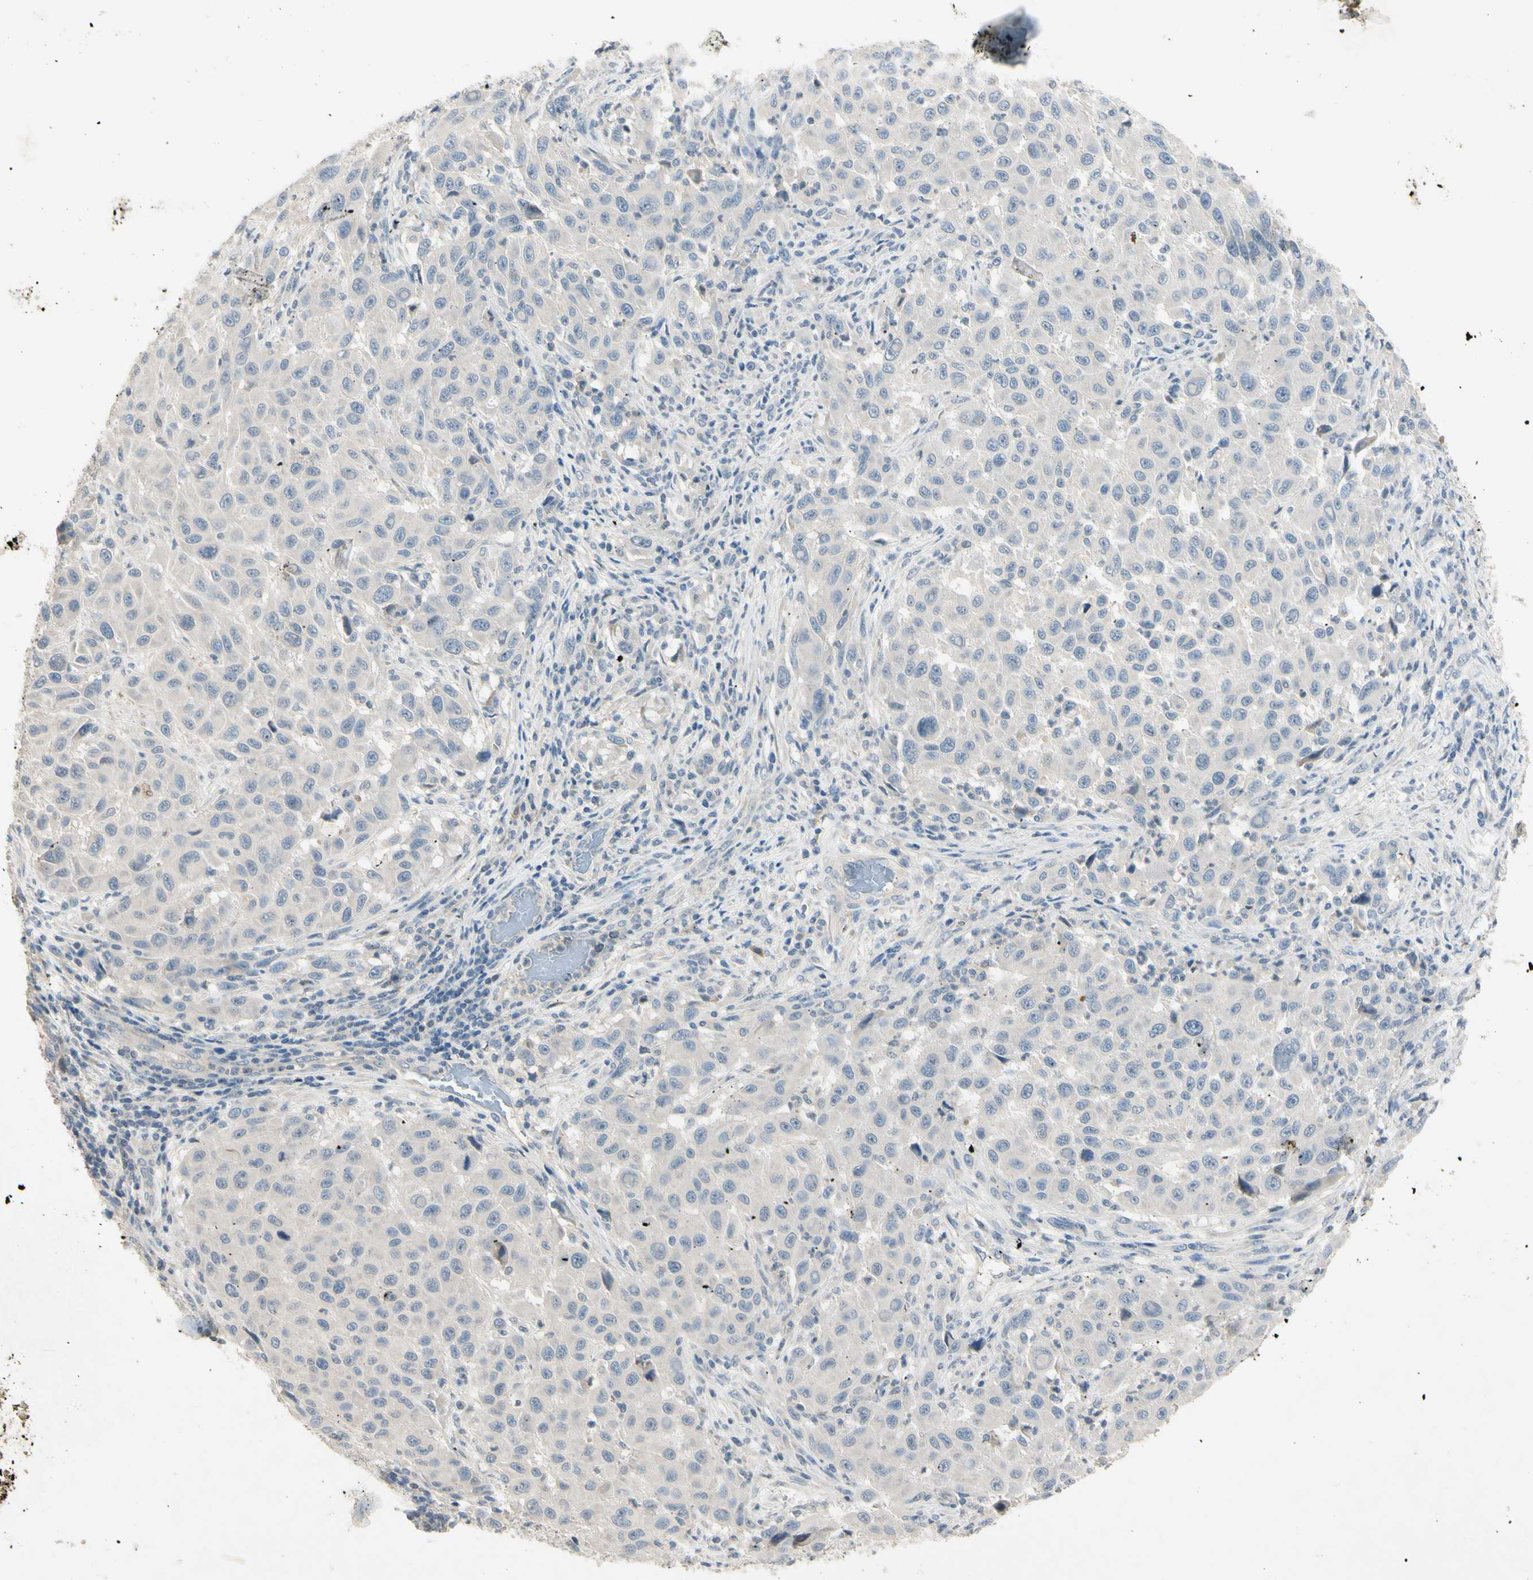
{"staining": {"intensity": "negative", "quantity": "none", "location": "none"}, "tissue": "melanoma", "cell_type": "Tumor cells", "image_type": "cancer", "snomed": [{"axis": "morphology", "description": "Malignant melanoma, Metastatic site"}, {"axis": "topography", "description": "Lymph node"}], "caption": "This is an immunohistochemistry (IHC) histopathology image of melanoma. There is no staining in tumor cells.", "gene": "PRSS21", "patient": {"sex": "male", "age": 61}}